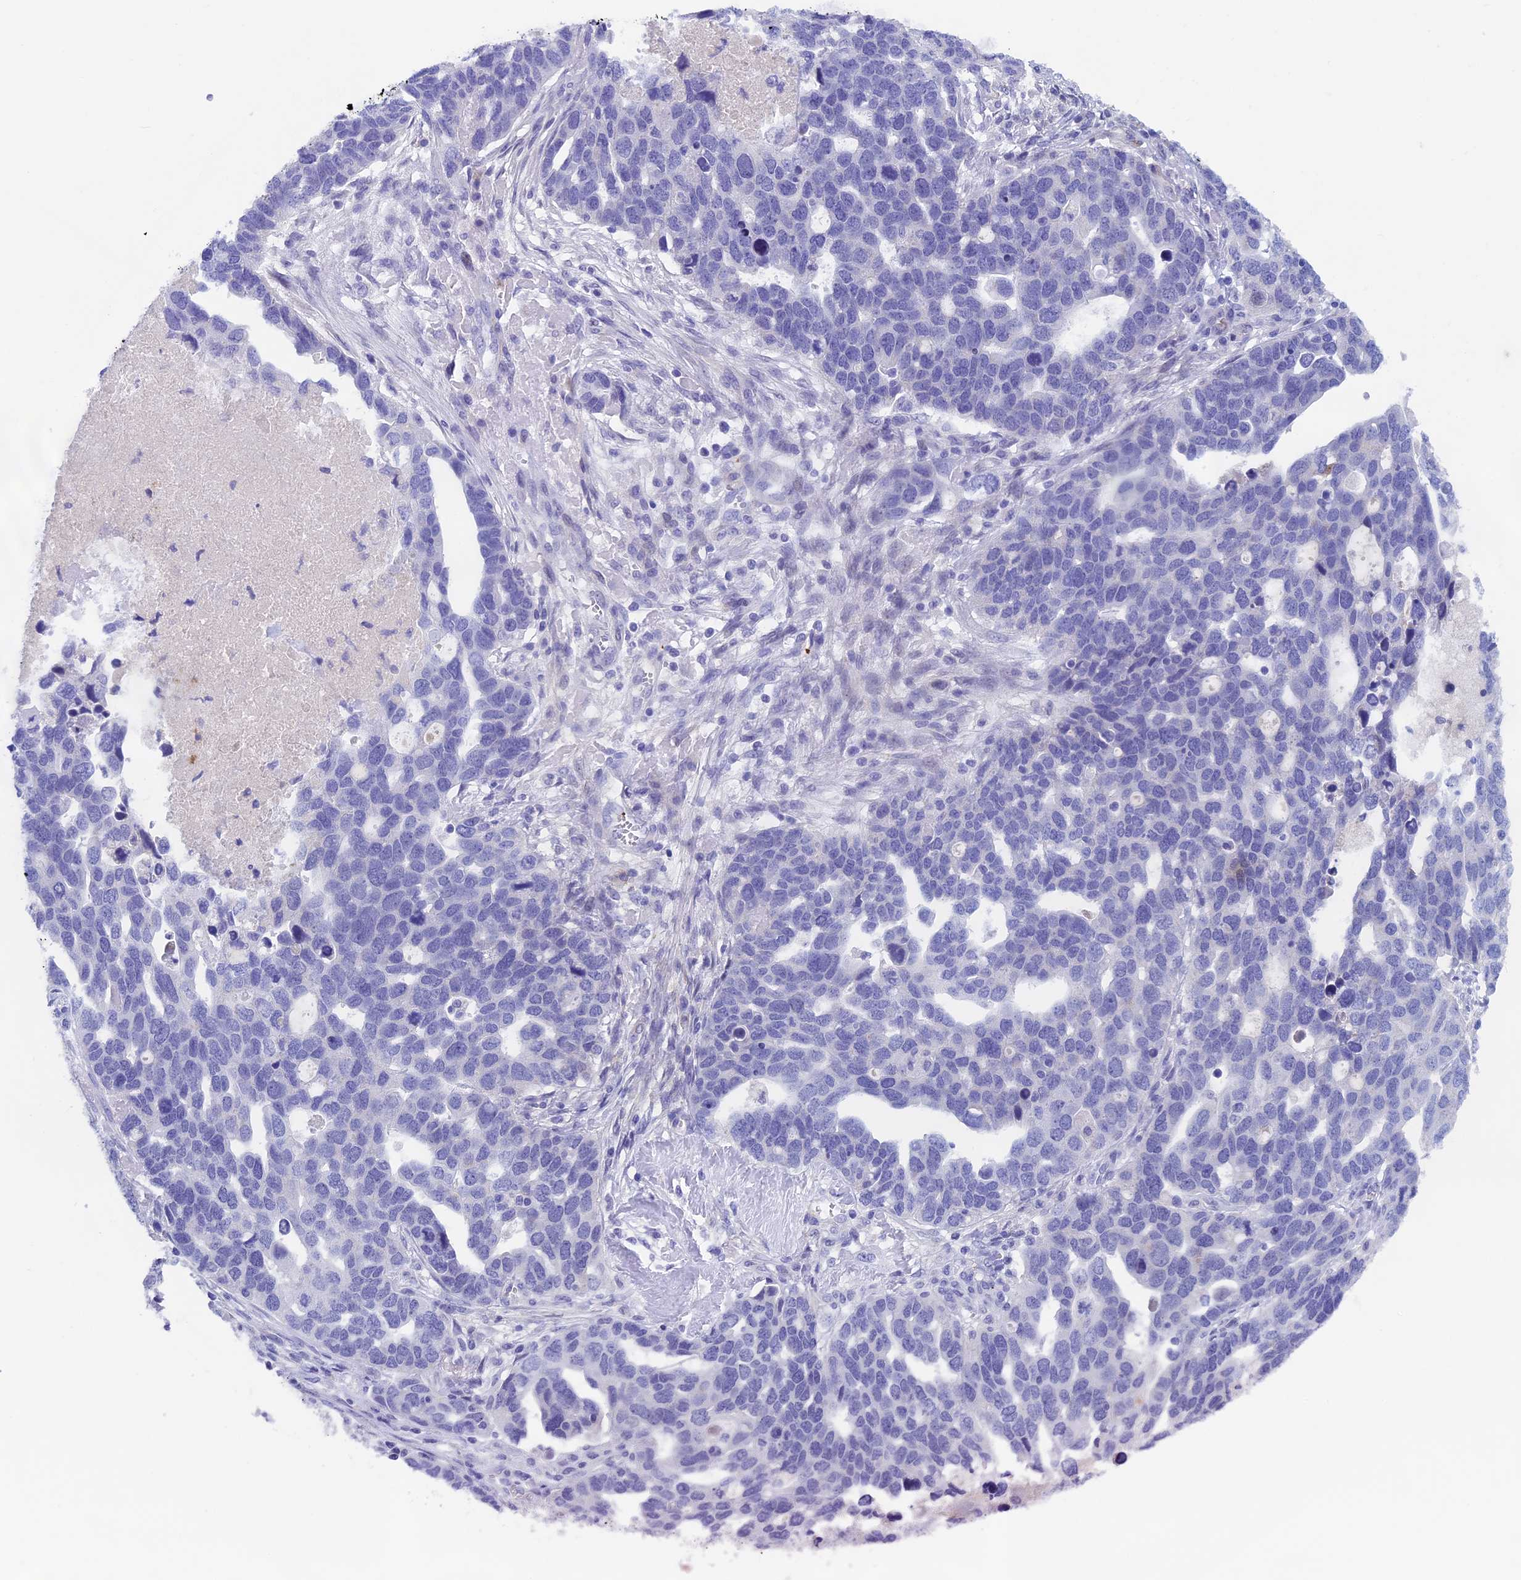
{"staining": {"intensity": "negative", "quantity": "none", "location": "none"}, "tissue": "ovarian cancer", "cell_type": "Tumor cells", "image_type": "cancer", "snomed": [{"axis": "morphology", "description": "Cystadenocarcinoma, serous, NOS"}, {"axis": "topography", "description": "Ovary"}], "caption": "Immunohistochemistry (IHC) of ovarian serous cystadenocarcinoma displays no expression in tumor cells.", "gene": "INSYN1", "patient": {"sex": "female", "age": 54}}